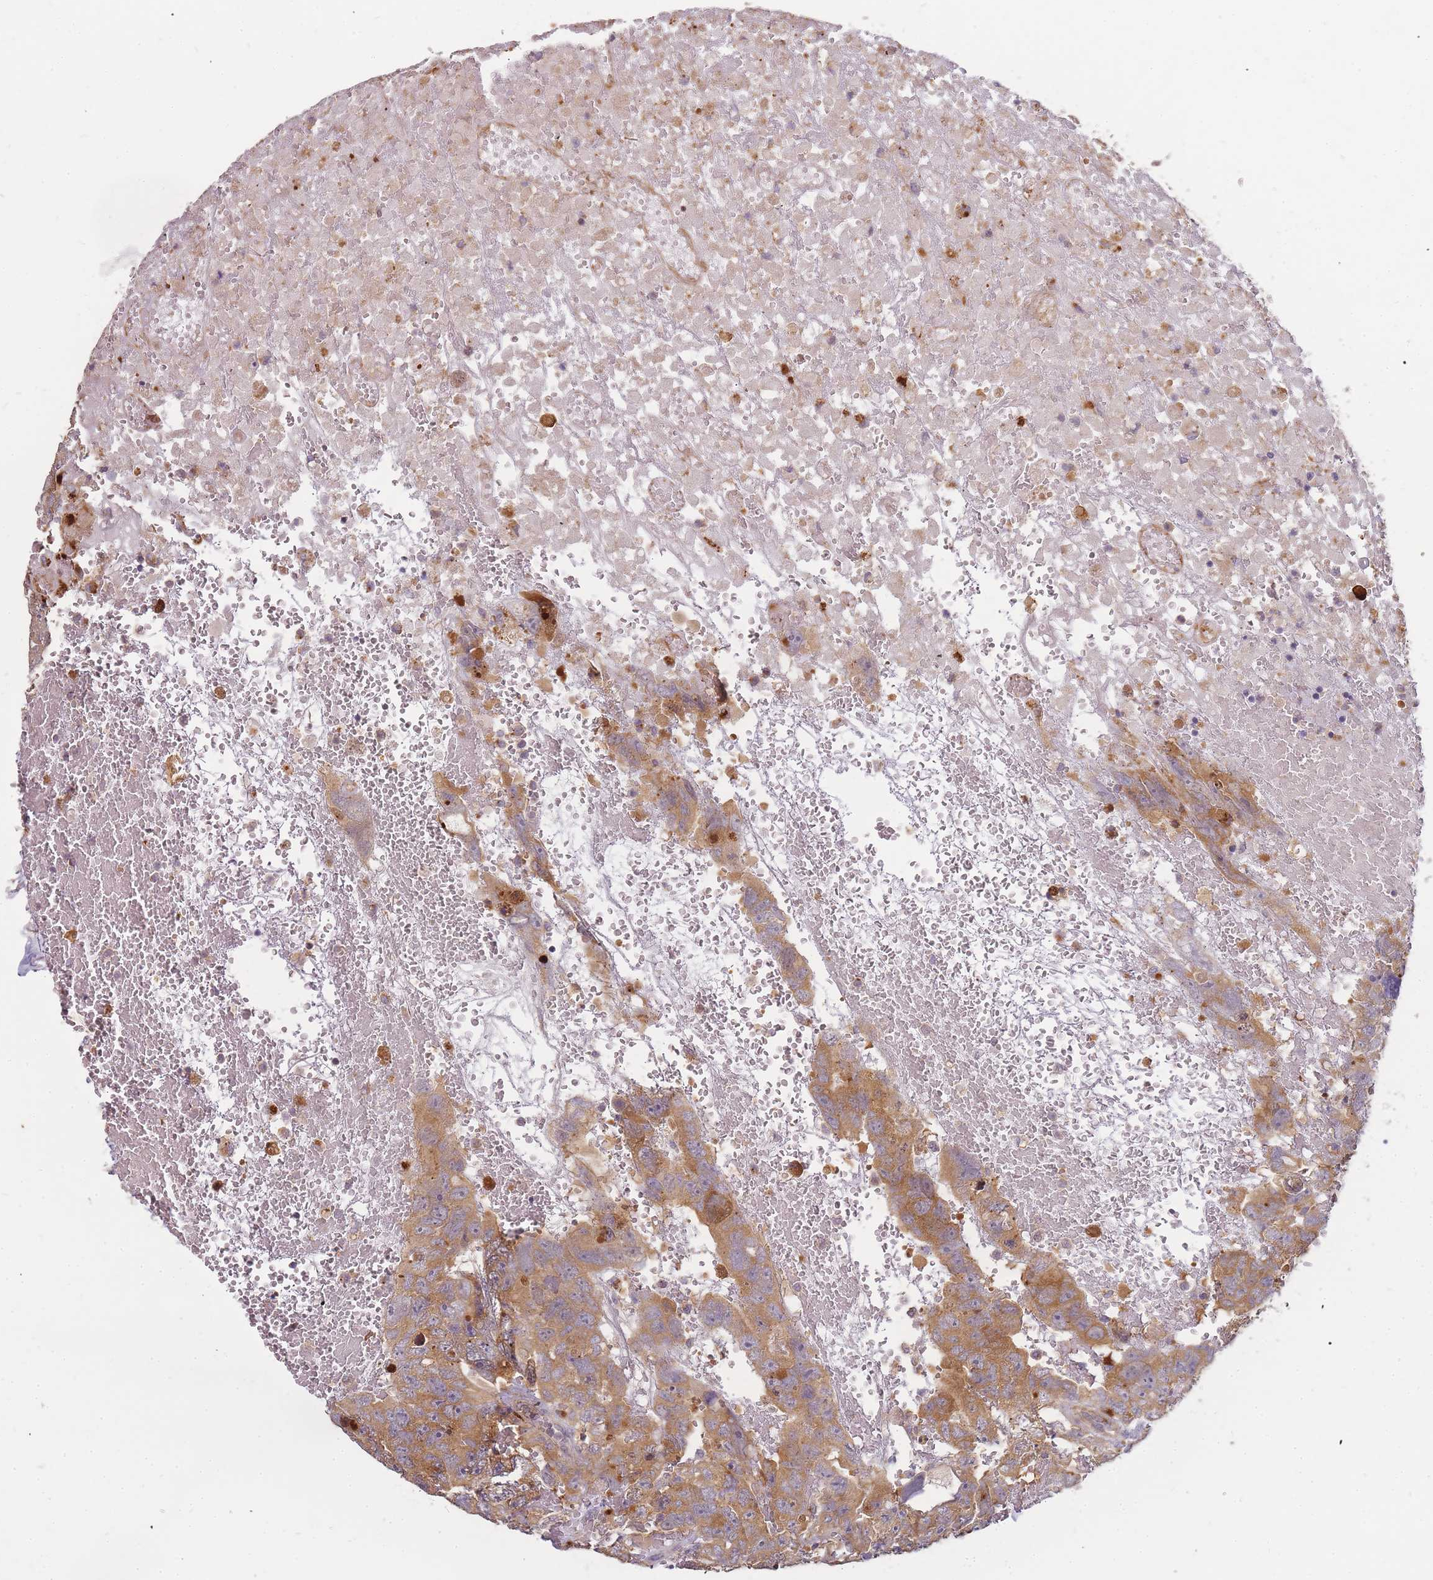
{"staining": {"intensity": "moderate", "quantity": ">75%", "location": "cytoplasmic/membranous"}, "tissue": "testis cancer", "cell_type": "Tumor cells", "image_type": "cancer", "snomed": [{"axis": "morphology", "description": "Carcinoma, Embryonal, NOS"}, {"axis": "topography", "description": "Testis"}], "caption": "Testis embryonal carcinoma stained for a protein (brown) demonstrates moderate cytoplasmic/membranous positive staining in approximately >75% of tumor cells.", "gene": "ATG5", "patient": {"sex": "male", "age": 45}}